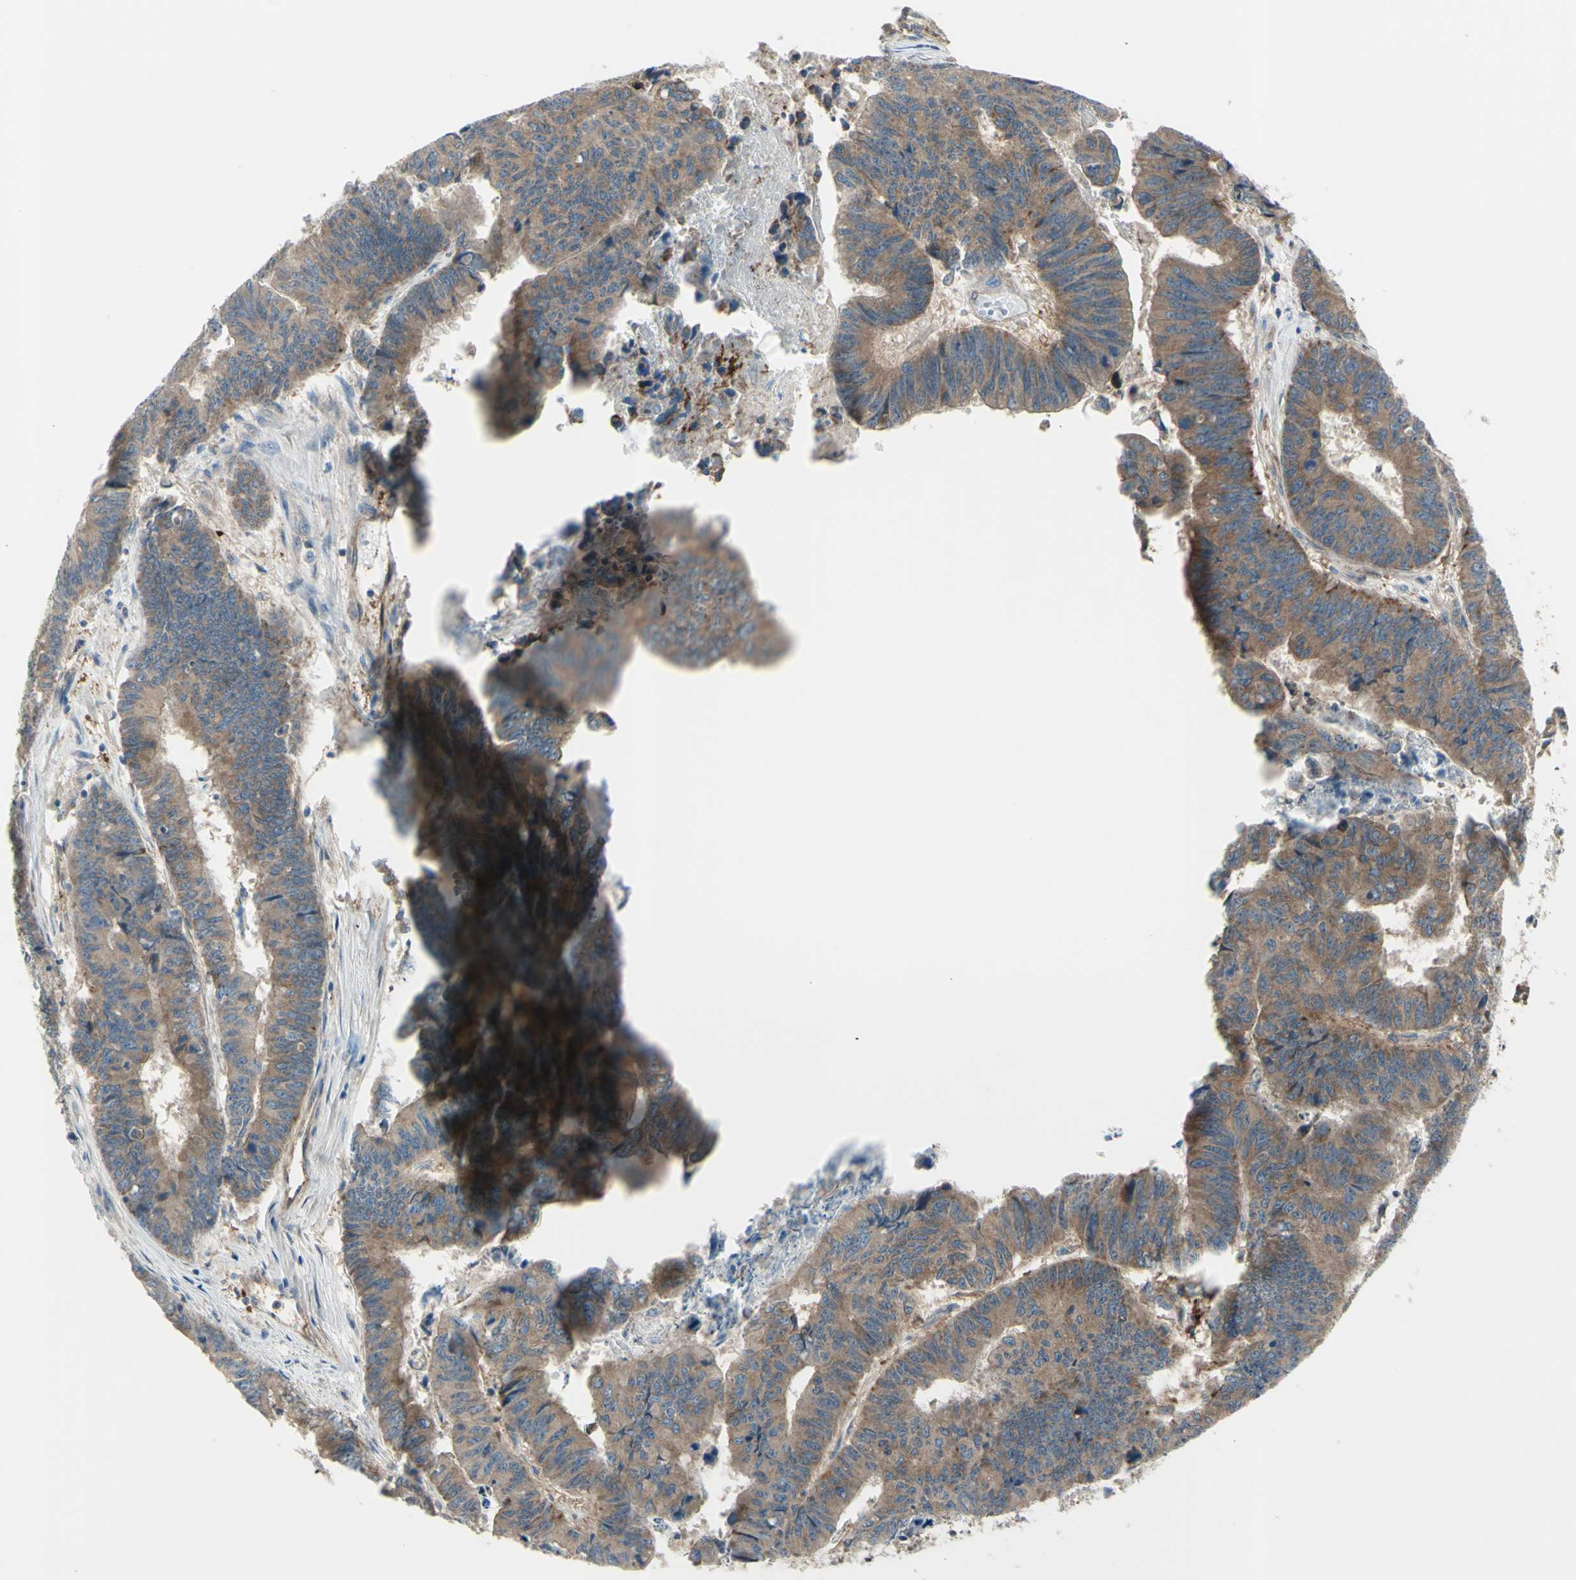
{"staining": {"intensity": "moderate", "quantity": ">75%", "location": "cytoplasmic/membranous"}, "tissue": "stomach cancer", "cell_type": "Tumor cells", "image_type": "cancer", "snomed": [{"axis": "morphology", "description": "Adenocarcinoma, NOS"}, {"axis": "topography", "description": "Stomach, lower"}], "caption": "A micrograph of human stomach adenocarcinoma stained for a protein exhibits moderate cytoplasmic/membranous brown staining in tumor cells.", "gene": "IGSF9B", "patient": {"sex": "male", "age": 77}}